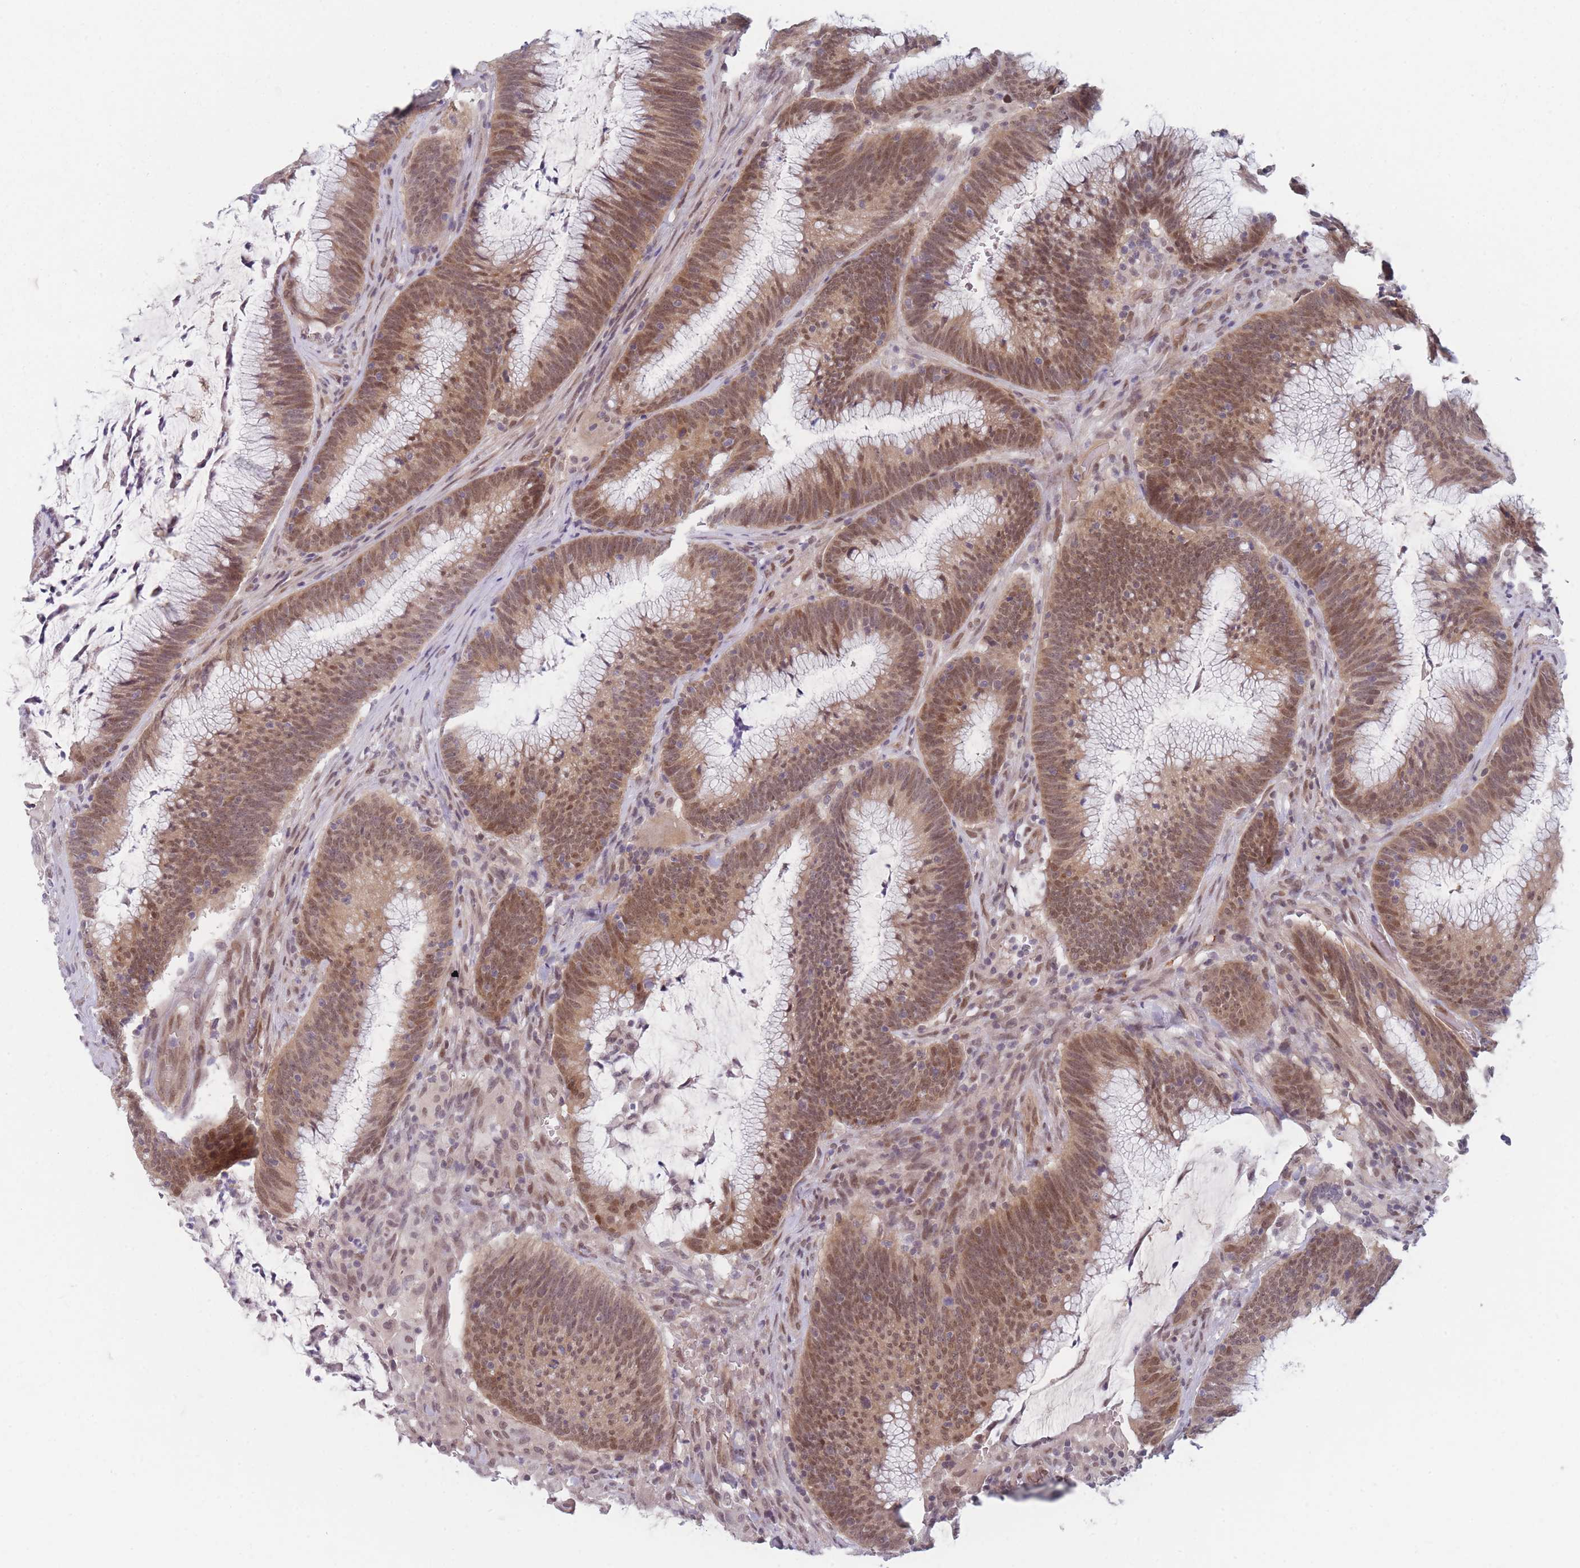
{"staining": {"intensity": "moderate", "quantity": ">75%", "location": "cytoplasmic/membranous,nuclear"}, "tissue": "colorectal cancer", "cell_type": "Tumor cells", "image_type": "cancer", "snomed": [{"axis": "morphology", "description": "Adenocarcinoma, NOS"}, {"axis": "topography", "description": "Rectum"}], "caption": "Tumor cells display medium levels of moderate cytoplasmic/membranous and nuclear positivity in about >75% of cells in human colorectal cancer. Using DAB (brown) and hematoxylin (blue) stains, captured at high magnification using brightfield microscopy.", "gene": "ANKRD10", "patient": {"sex": "female", "age": 77}}